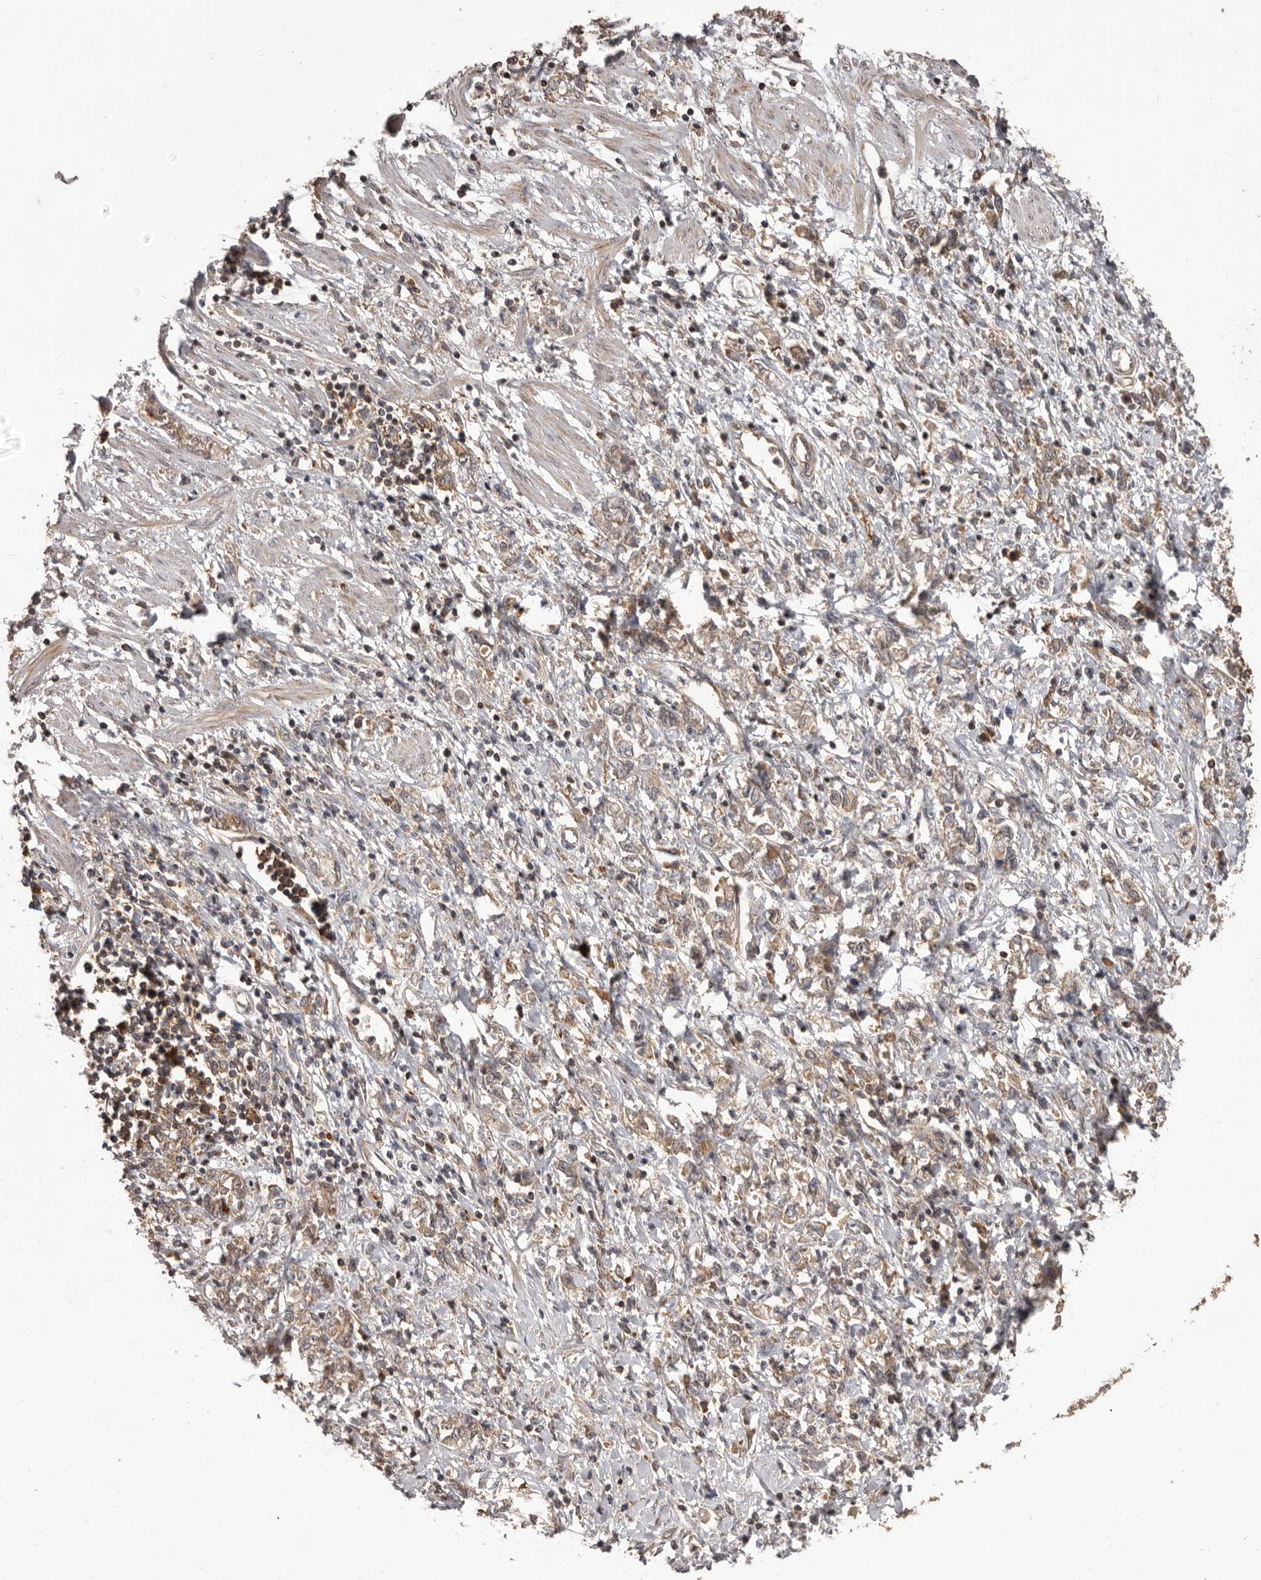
{"staining": {"intensity": "moderate", "quantity": ">75%", "location": "cytoplasmic/membranous"}, "tissue": "stomach cancer", "cell_type": "Tumor cells", "image_type": "cancer", "snomed": [{"axis": "morphology", "description": "Adenocarcinoma, NOS"}, {"axis": "topography", "description": "Stomach"}], "caption": "A photomicrograph of stomach adenocarcinoma stained for a protein demonstrates moderate cytoplasmic/membranous brown staining in tumor cells.", "gene": "HBS1L", "patient": {"sex": "female", "age": 76}}